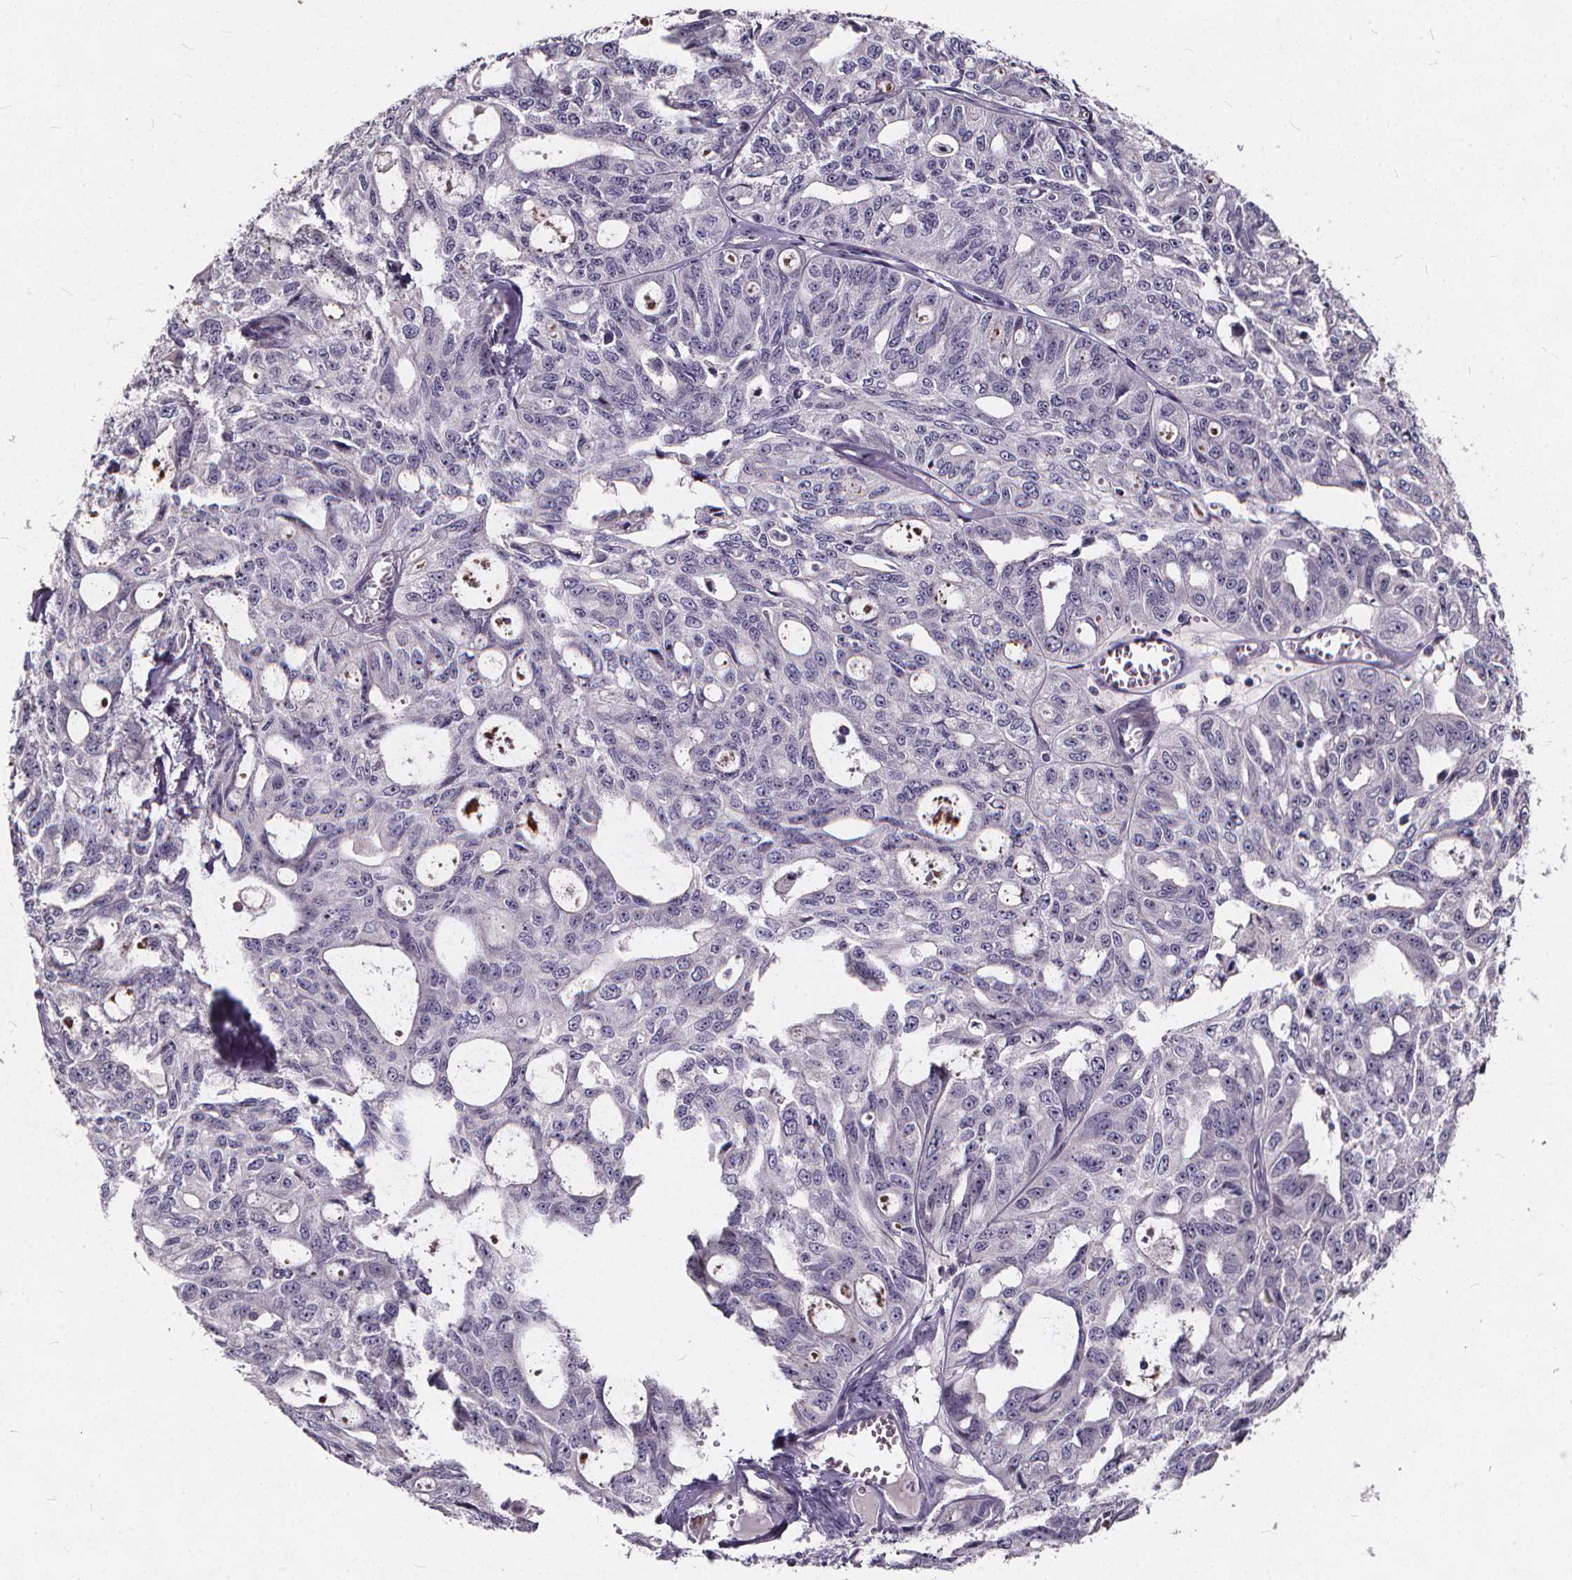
{"staining": {"intensity": "negative", "quantity": "none", "location": "none"}, "tissue": "ovarian cancer", "cell_type": "Tumor cells", "image_type": "cancer", "snomed": [{"axis": "morphology", "description": "Carcinoma, endometroid"}, {"axis": "topography", "description": "Ovary"}], "caption": "Ovarian endometroid carcinoma stained for a protein using immunohistochemistry (IHC) exhibits no expression tumor cells.", "gene": "TSPAN14", "patient": {"sex": "female", "age": 65}}